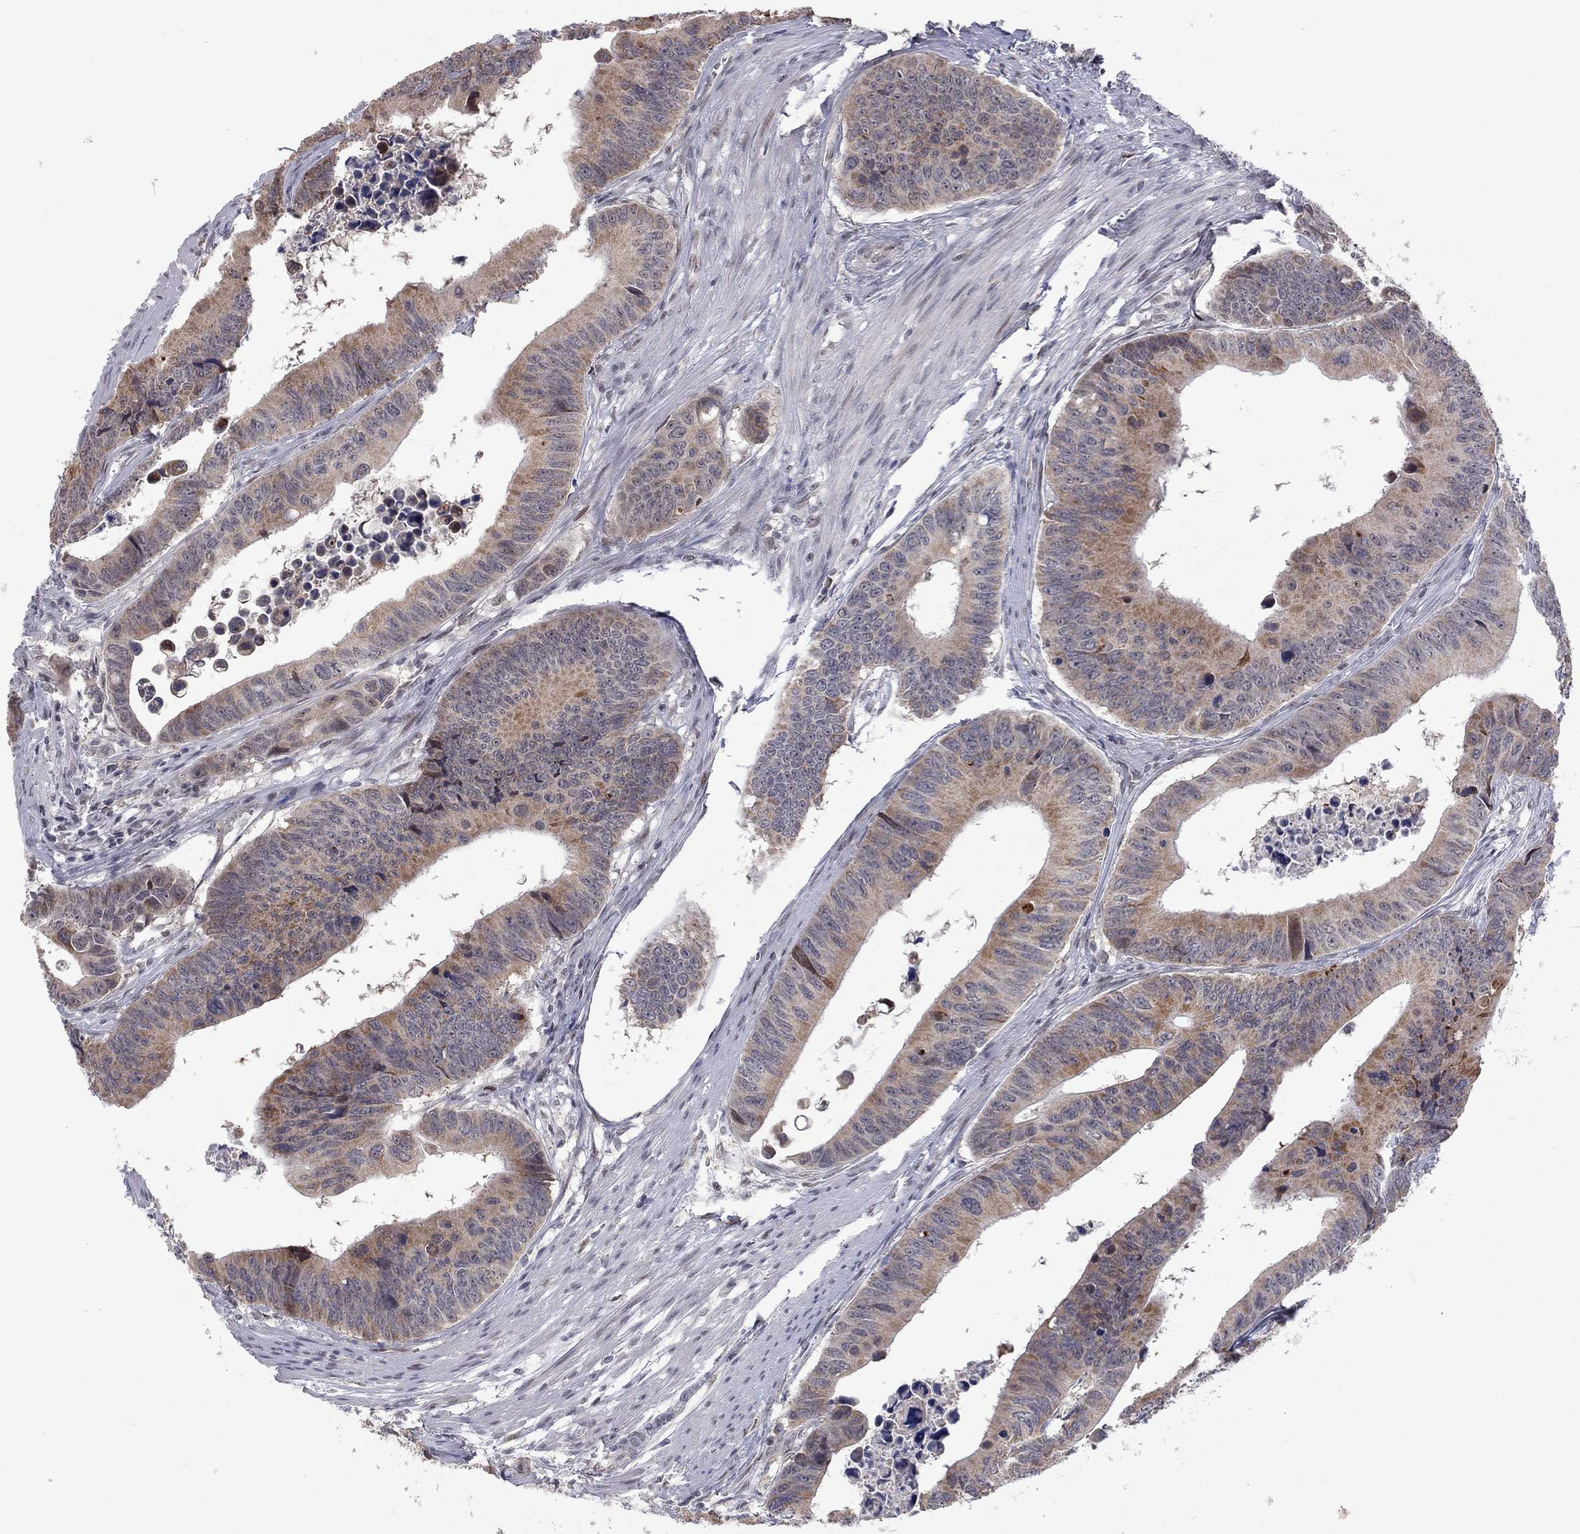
{"staining": {"intensity": "moderate", "quantity": ">75%", "location": "cytoplasmic/membranous"}, "tissue": "colorectal cancer", "cell_type": "Tumor cells", "image_type": "cancer", "snomed": [{"axis": "morphology", "description": "Adenocarcinoma, NOS"}, {"axis": "topography", "description": "Colon"}], "caption": "A micrograph showing moderate cytoplasmic/membranous expression in approximately >75% of tumor cells in adenocarcinoma (colorectal), as visualized by brown immunohistochemical staining.", "gene": "MC3R", "patient": {"sex": "female", "age": 87}}